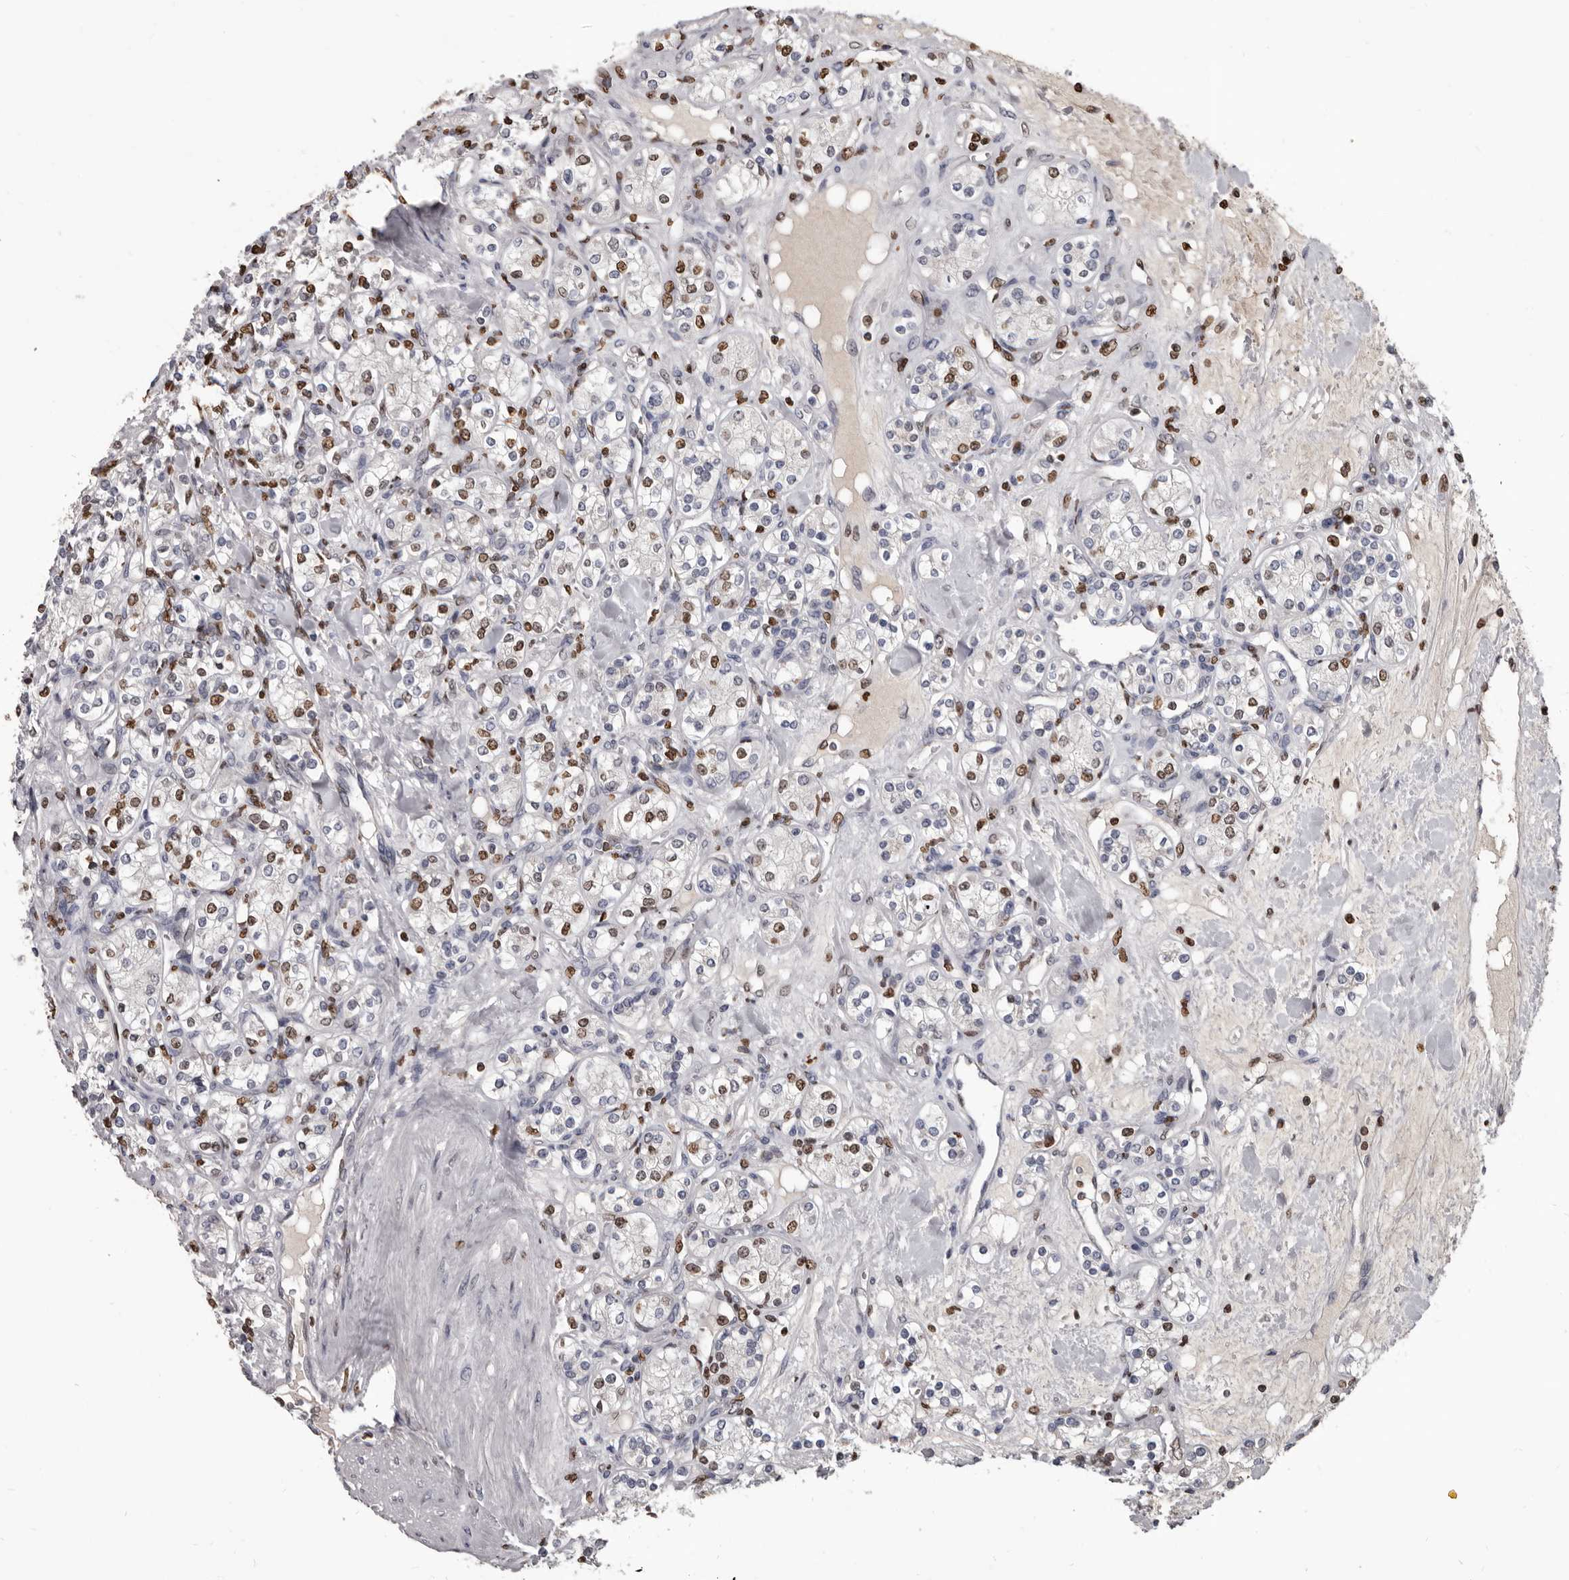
{"staining": {"intensity": "moderate", "quantity": "25%-75%", "location": "nuclear"}, "tissue": "renal cancer", "cell_type": "Tumor cells", "image_type": "cancer", "snomed": [{"axis": "morphology", "description": "Adenocarcinoma, NOS"}, {"axis": "topography", "description": "Kidney"}], "caption": "A medium amount of moderate nuclear expression is identified in about 25%-75% of tumor cells in renal cancer tissue.", "gene": "AHR", "patient": {"sex": "male", "age": 77}}